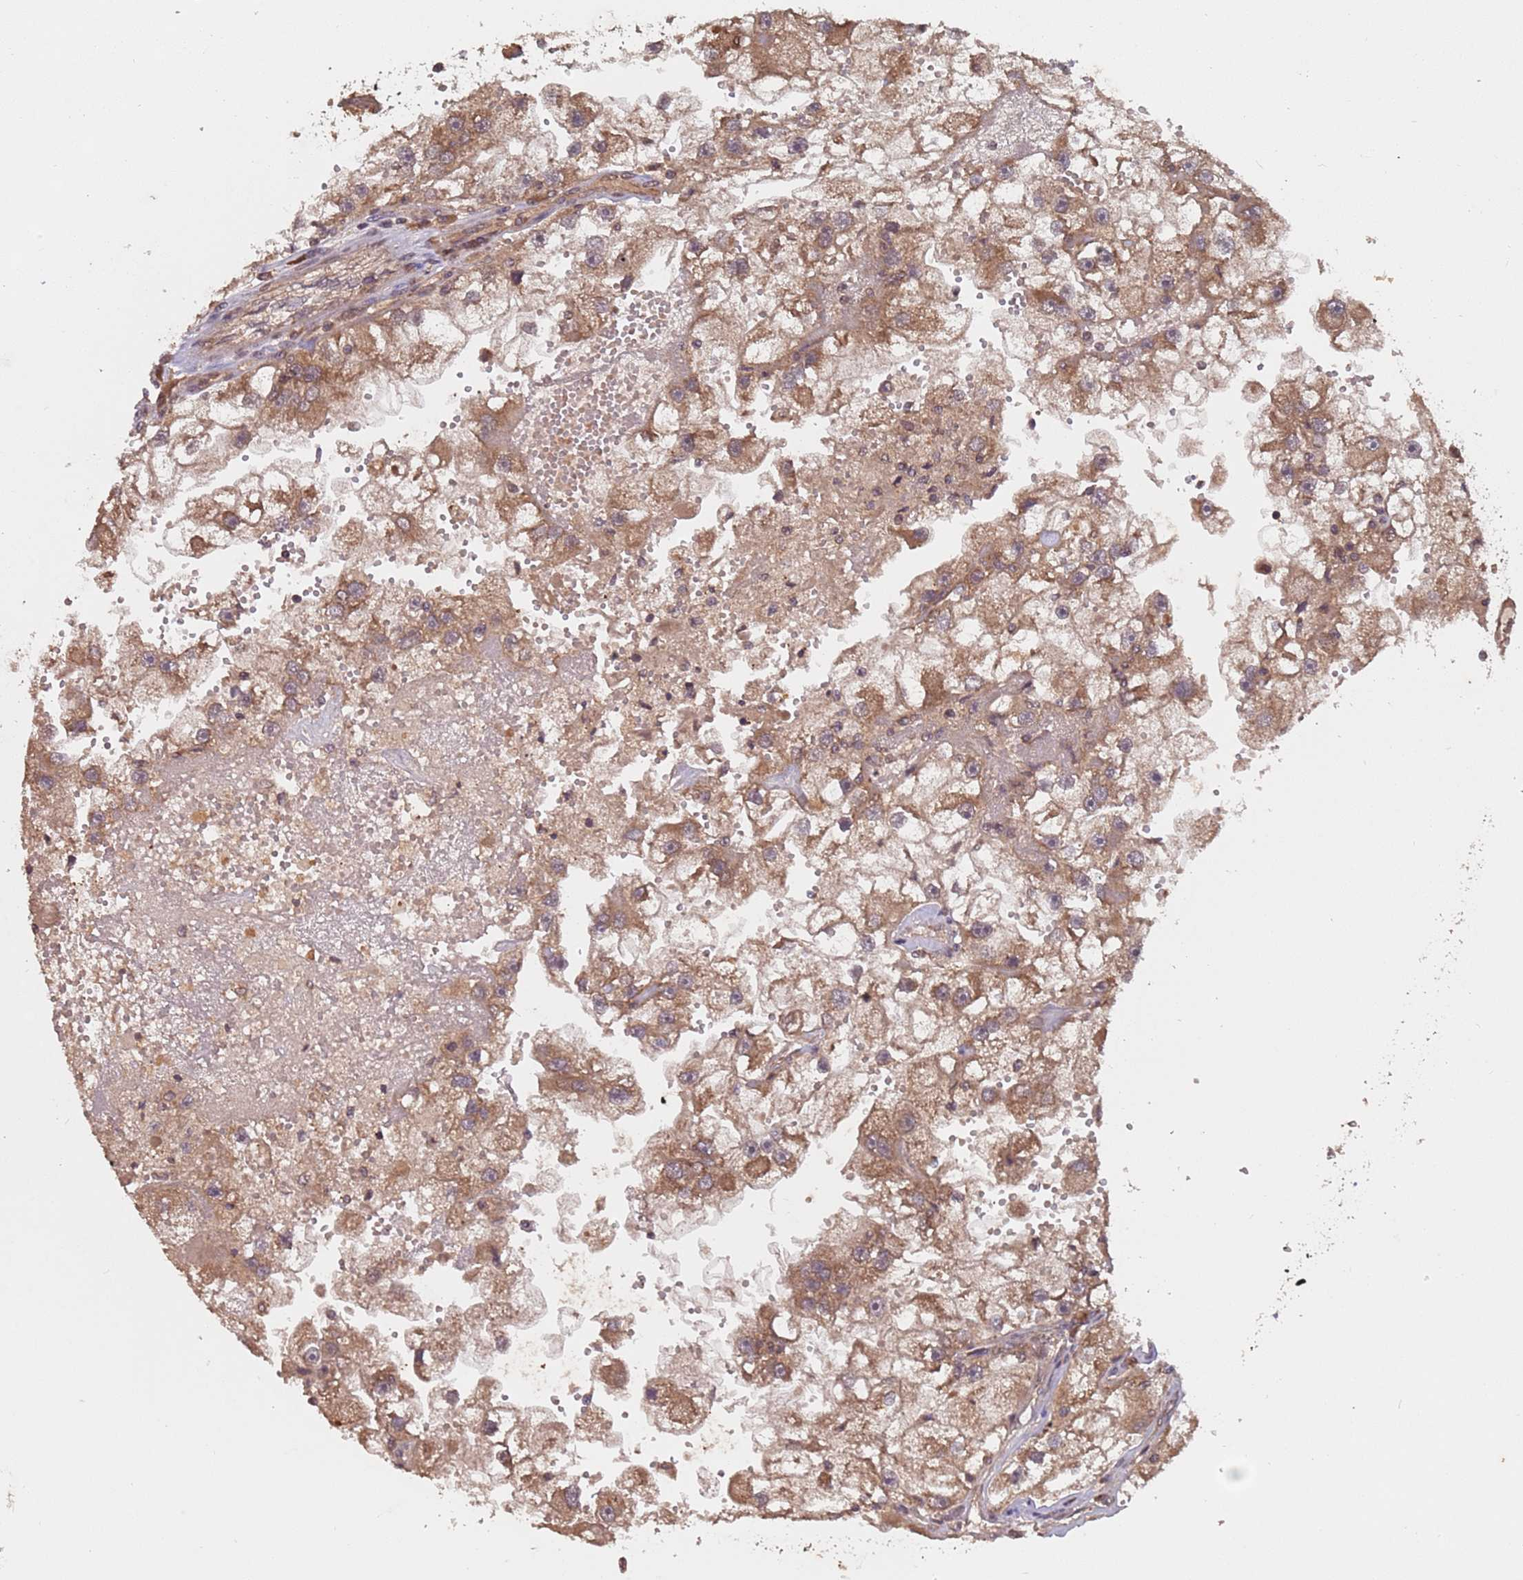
{"staining": {"intensity": "moderate", "quantity": "25%-75%", "location": "cytoplasmic/membranous"}, "tissue": "renal cancer", "cell_type": "Tumor cells", "image_type": "cancer", "snomed": [{"axis": "morphology", "description": "Adenocarcinoma, NOS"}, {"axis": "topography", "description": "Kidney"}], "caption": "High-power microscopy captured an immunohistochemistry micrograph of adenocarcinoma (renal), revealing moderate cytoplasmic/membranous staining in approximately 25%-75% of tumor cells.", "gene": "ERI1", "patient": {"sex": "male", "age": 63}}